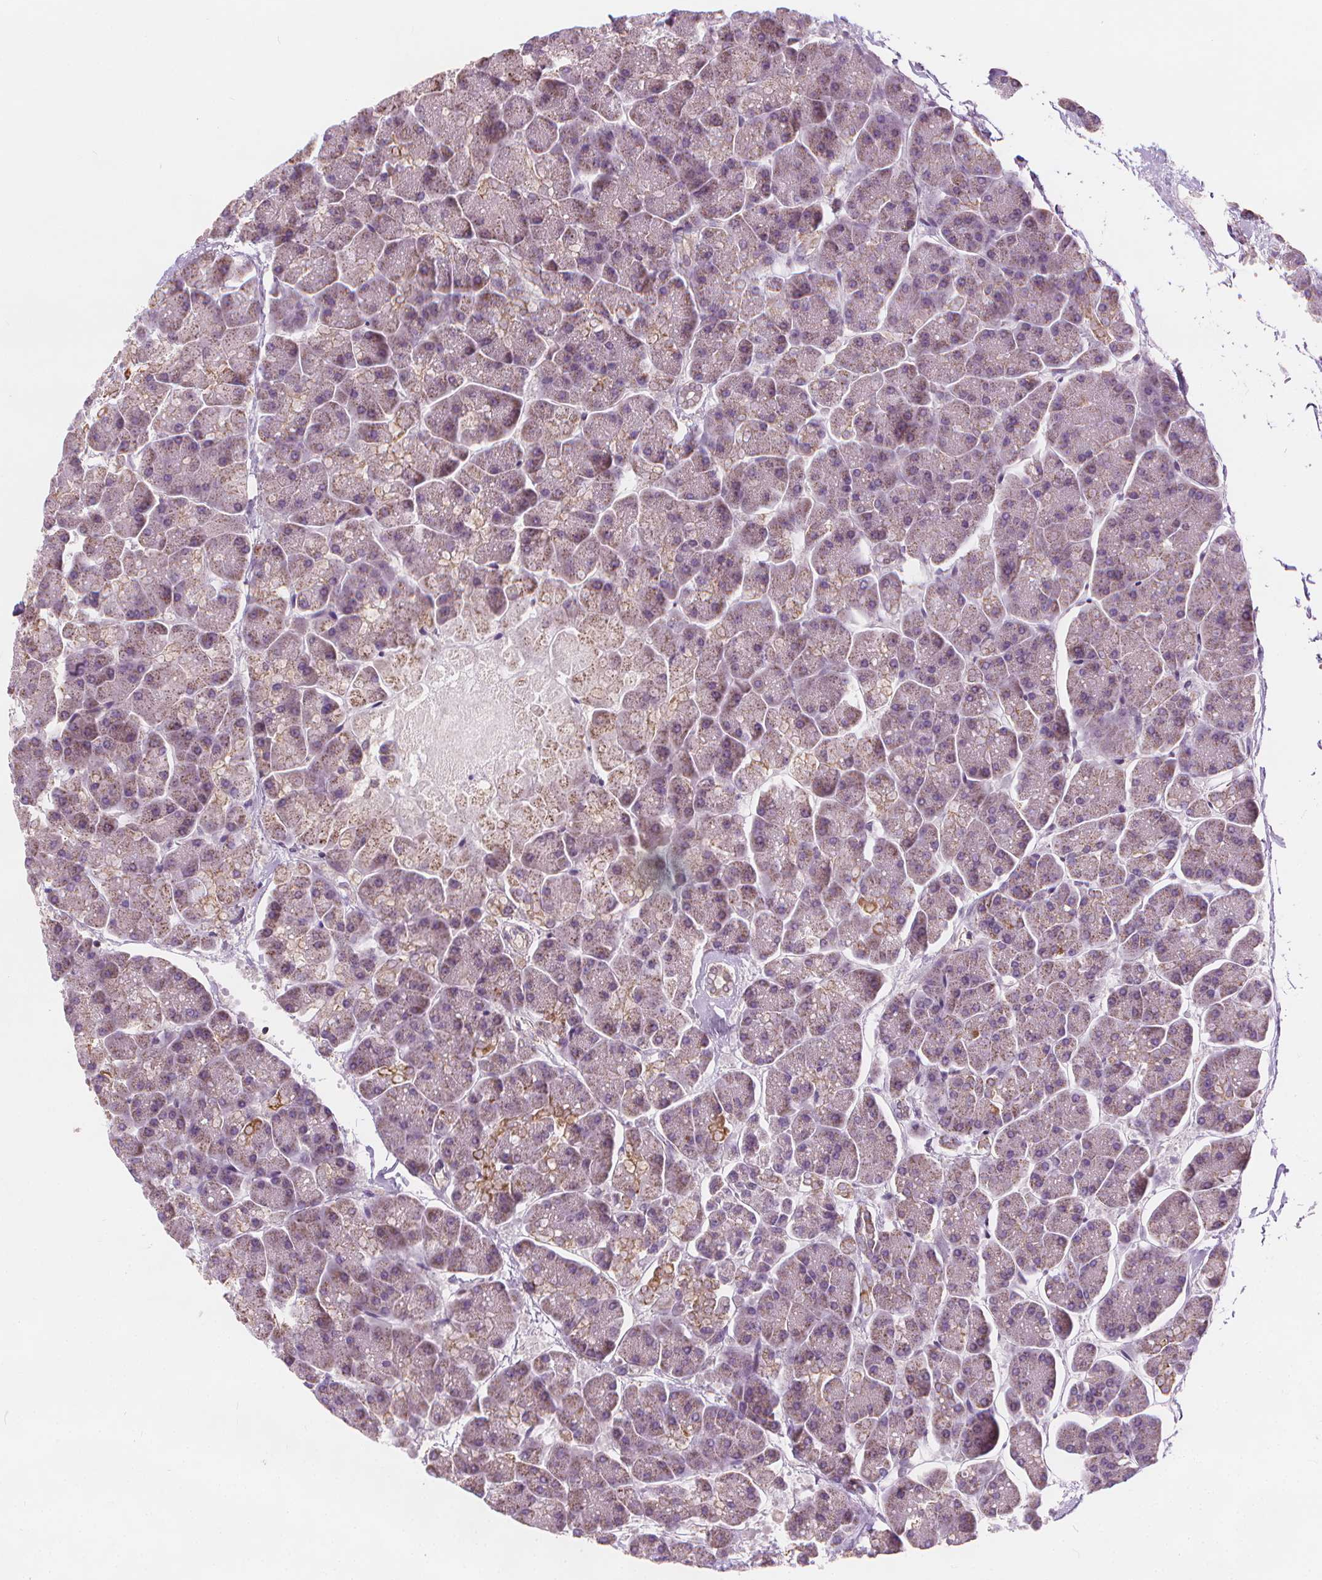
{"staining": {"intensity": "weak", "quantity": "<25%", "location": "cytoplasmic/membranous"}, "tissue": "pancreas", "cell_type": "Exocrine glandular cells", "image_type": "normal", "snomed": [{"axis": "morphology", "description": "Normal tissue, NOS"}, {"axis": "topography", "description": "Pancreas"}, {"axis": "topography", "description": "Peripheral nerve tissue"}], "caption": "Photomicrograph shows no protein positivity in exocrine glandular cells of unremarkable pancreas.", "gene": "RAB20", "patient": {"sex": "male", "age": 54}}